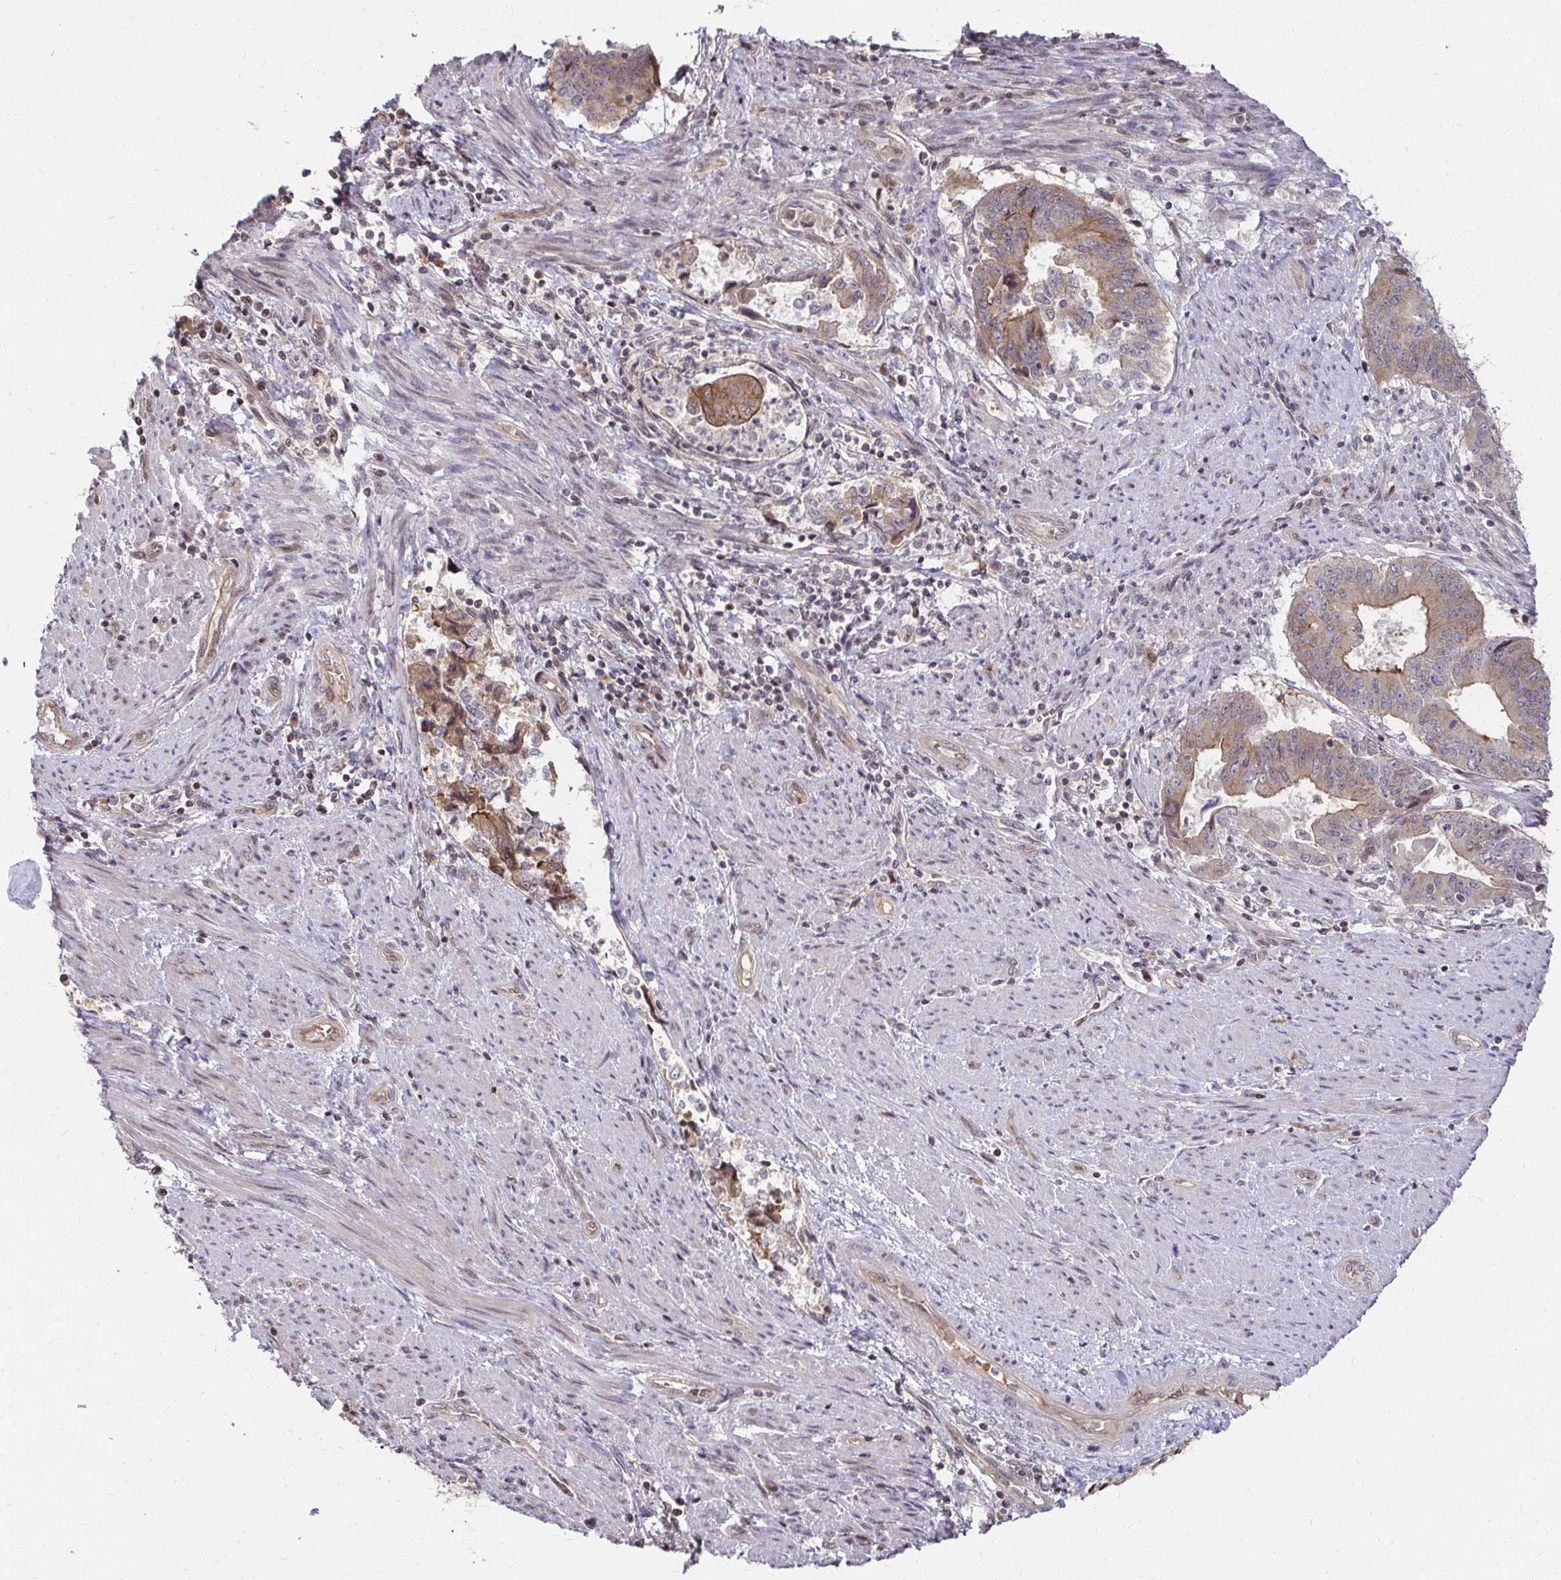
{"staining": {"intensity": "weak", "quantity": "25%-75%", "location": "cytoplasmic/membranous"}, "tissue": "endometrial cancer", "cell_type": "Tumor cells", "image_type": "cancer", "snomed": [{"axis": "morphology", "description": "Adenocarcinoma, NOS"}, {"axis": "topography", "description": "Endometrium"}], "caption": "Endometrial cancer (adenocarcinoma) stained with a protein marker reveals weak staining in tumor cells.", "gene": "ANK3", "patient": {"sex": "female", "age": 65}}